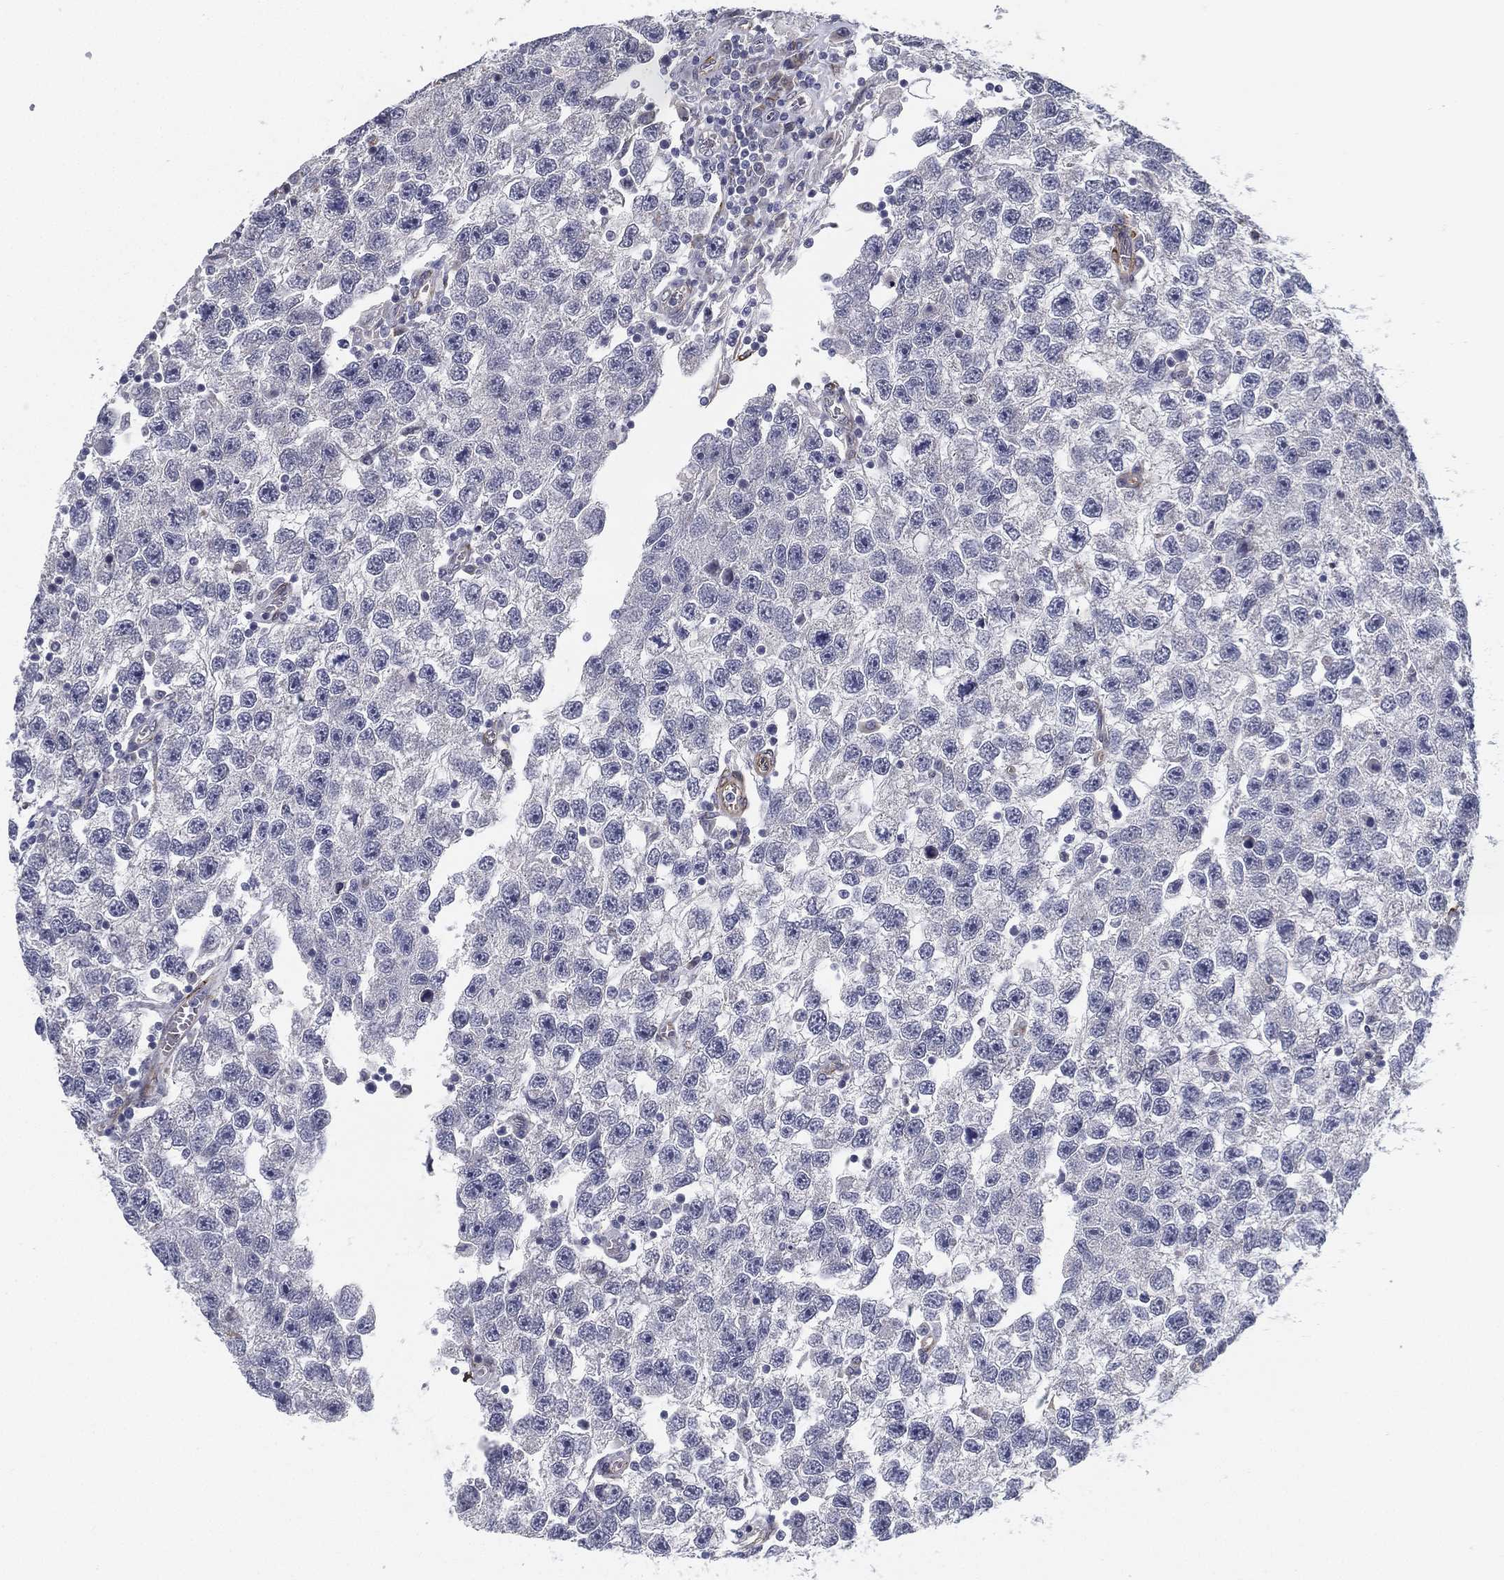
{"staining": {"intensity": "negative", "quantity": "none", "location": "none"}, "tissue": "testis cancer", "cell_type": "Tumor cells", "image_type": "cancer", "snomed": [{"axis": "morphology", "description": "Seminoma, NOS"}, {"axis": "topography", "description": "Testis"}], "caption": "Immunohistochemistry (IHC) of testis cancer shows no staining in tumor cells.", "gene": "LRRC56", "patient": {"sex": "male", "age": 26}}